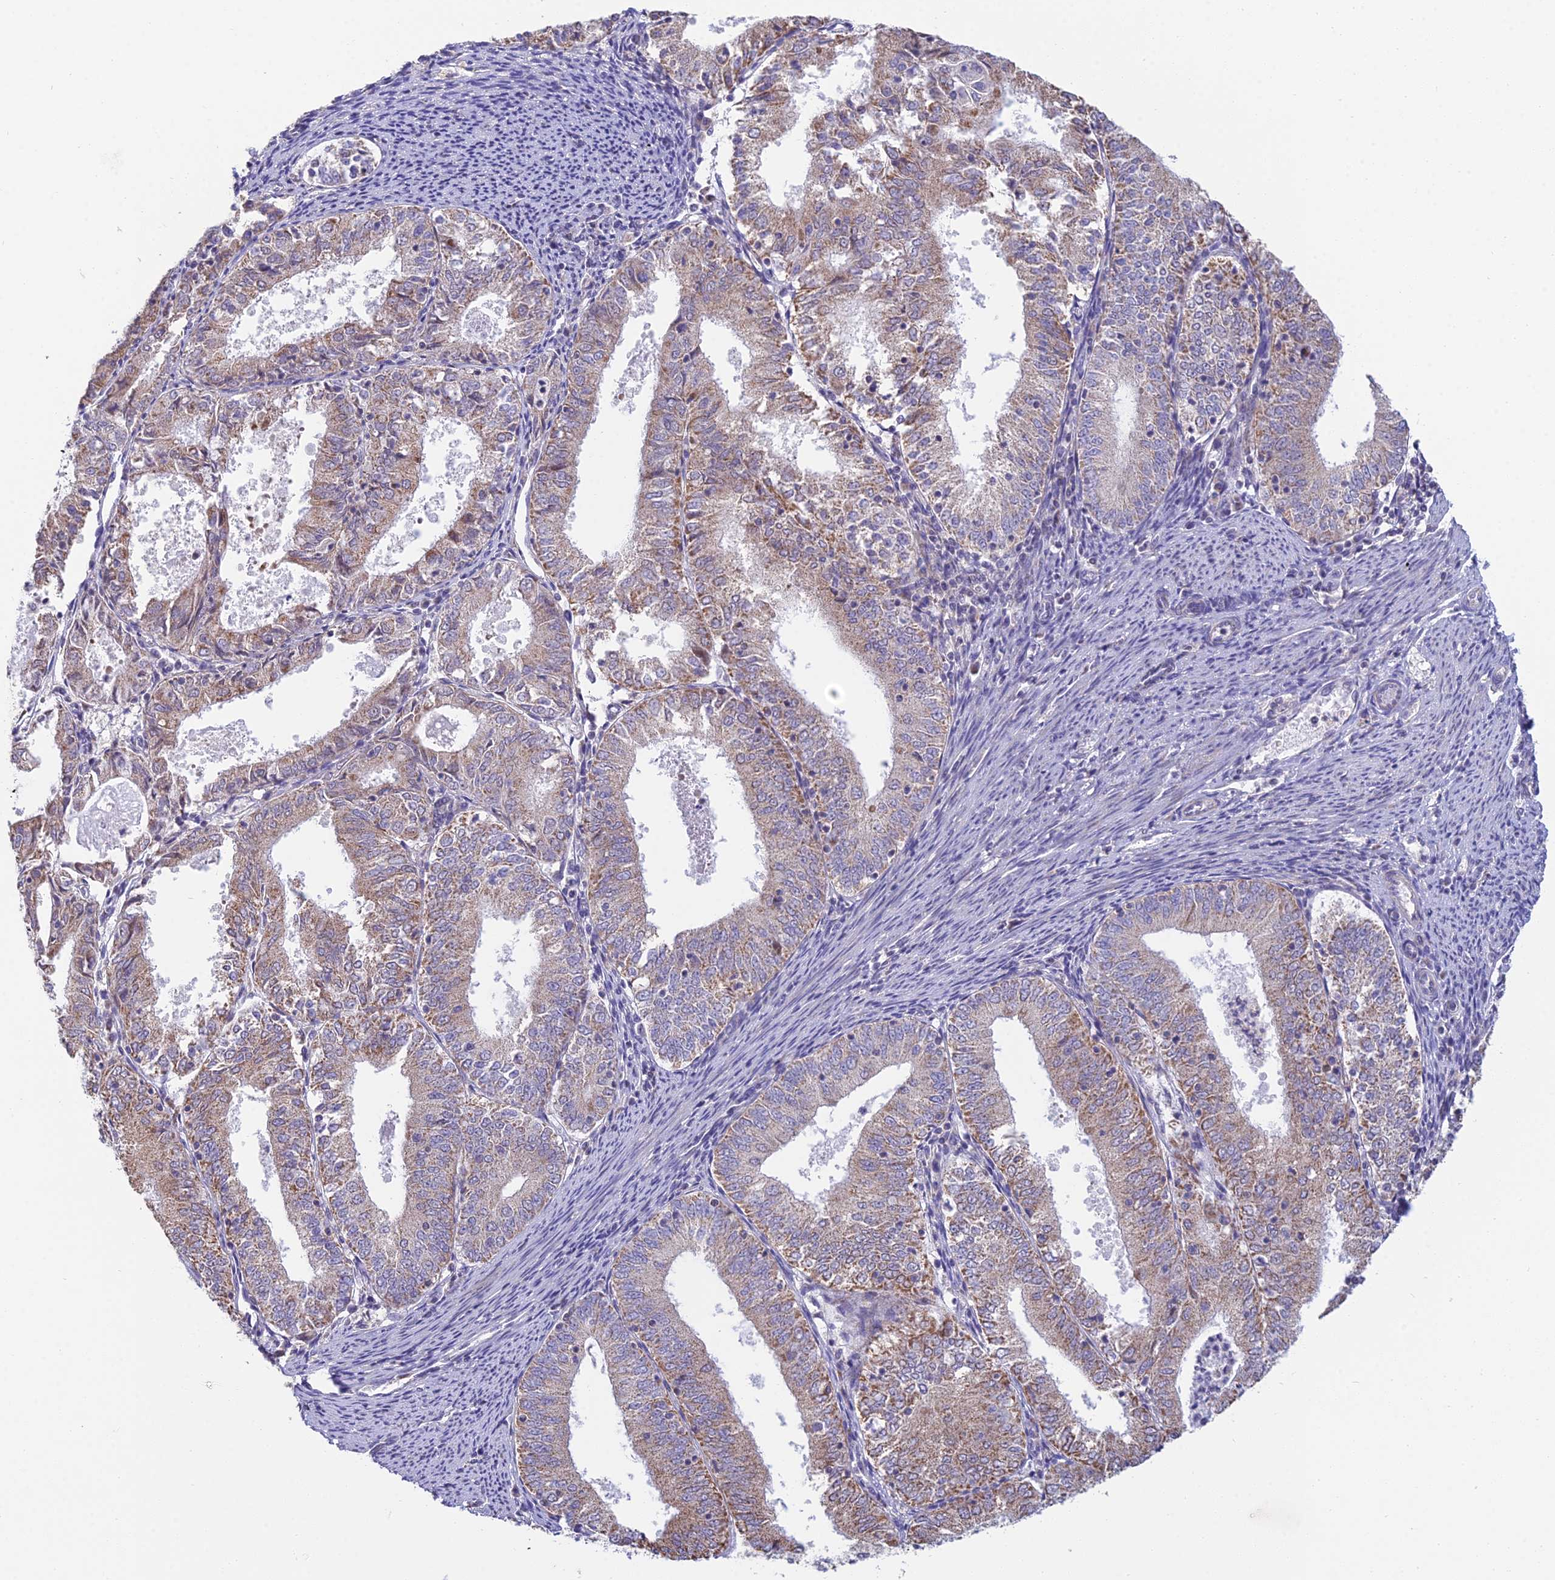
{"staining": {"intensity": "weak", "quantity": "25%-75%", "location": "cytoplasmic/membranous"}, "tissue": "endometrial cancer", "cell_type": "Tumor cells", "image_type": "cancer", "snomed": [{"axis": "morphology", "description": "Adenocarcinoma, NOS"}, {"axis": "topography", "description": "Endometrium"}], "caption": "Protein staining by immunohistochemistry (IHC) exhibits weak cytoplasmic/membranous positivity in about 25%-75% of tumor cells in endometrial adenocarcinoma.", "gene": "CFAP206", "patient": {"sex": "female", "age": 57}}